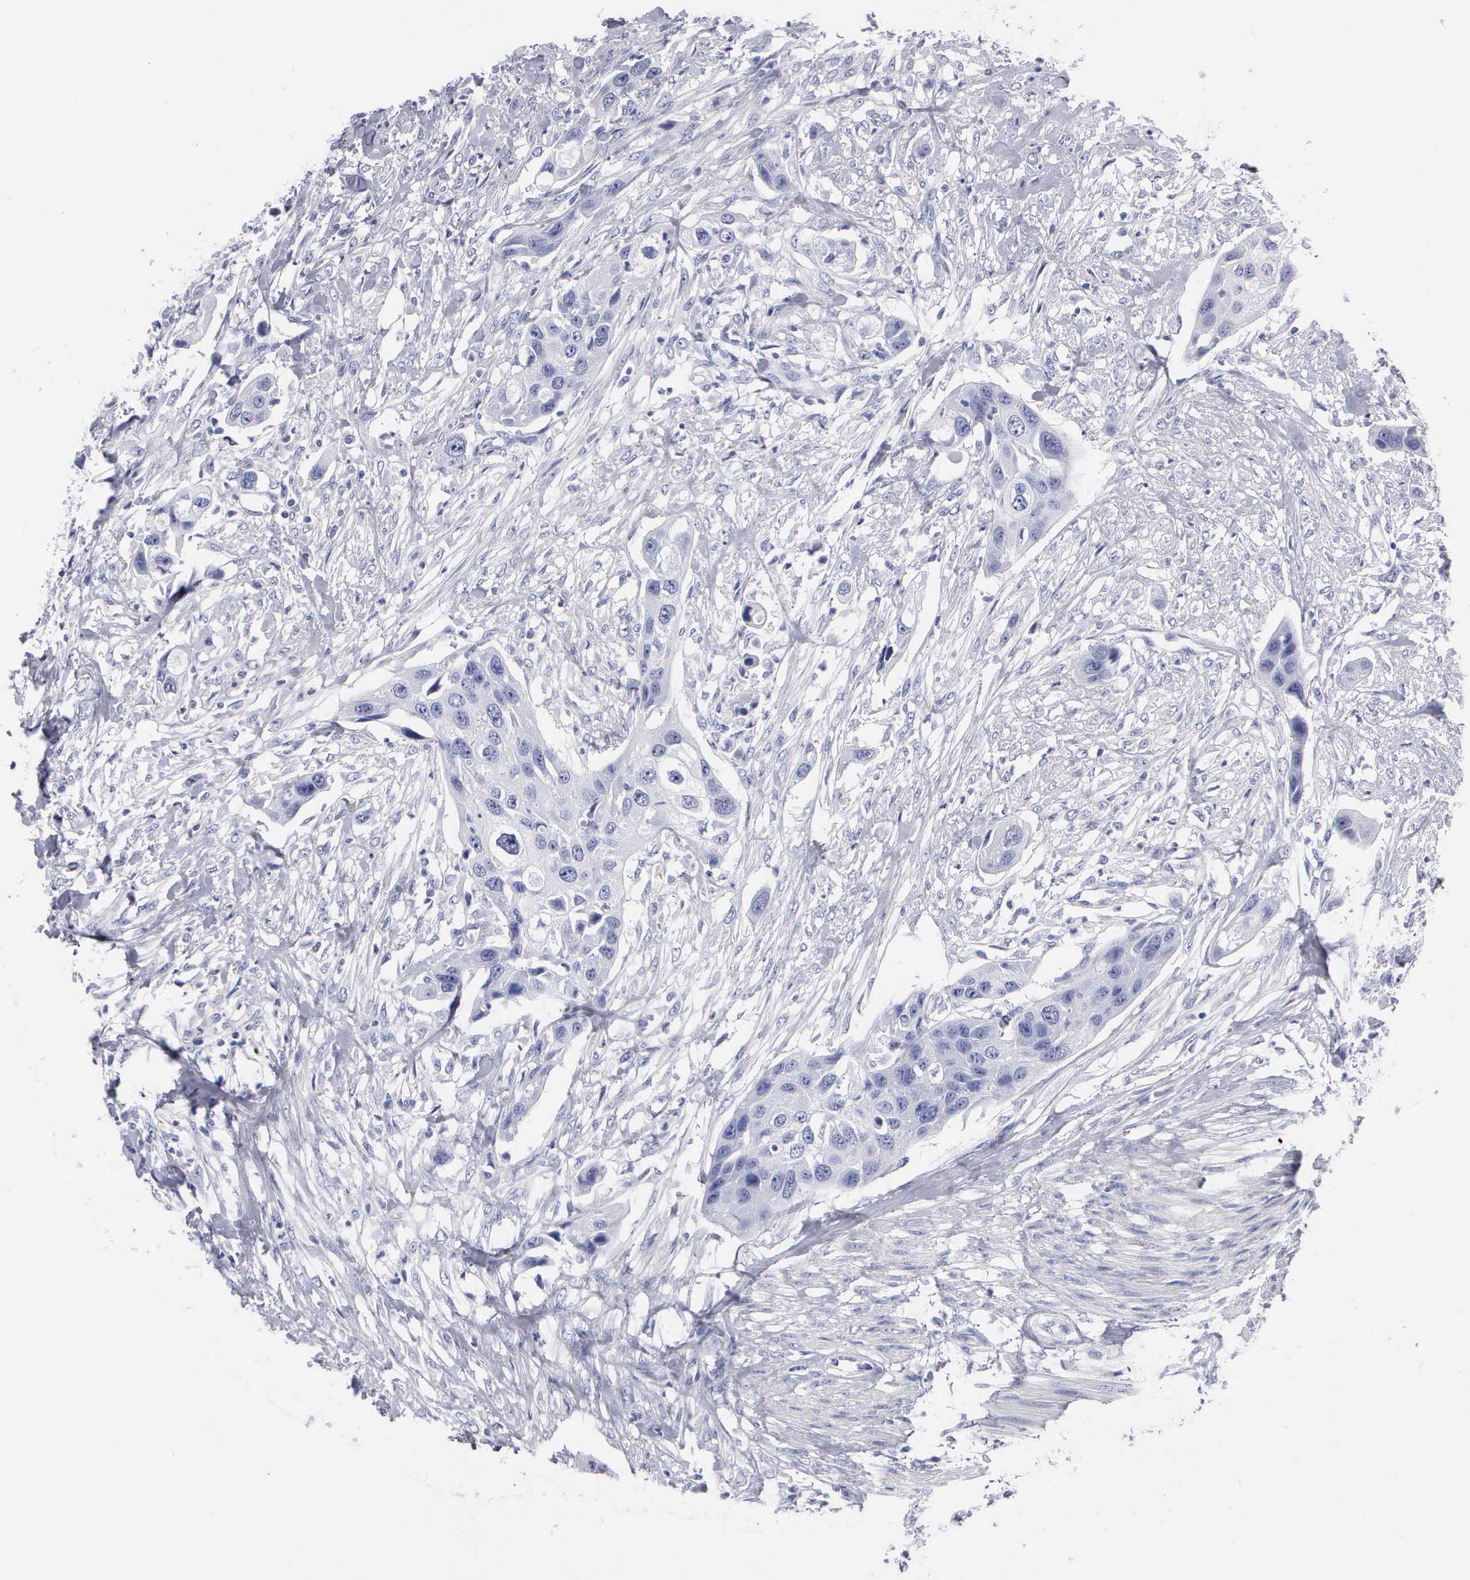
{"staining": {"intensity": "negative", "quantity": "none", "location": "none"}, "tissue": "urothelial cancer", "cell_type": "Tumor cells", "image_type": "cancer", "snomed": [{"axis": "morphology", "description": "Urothelial carcinoma, High grade"}, {"axis": "topography", "description": "Urinary bladder"}], "caption": "High-grade urothelial carcinoma stained for a protein using IHC exhibits no staining tumor cells.", "gene": "CYP19A1", "patient": {"sex": "male", "age": 55}}